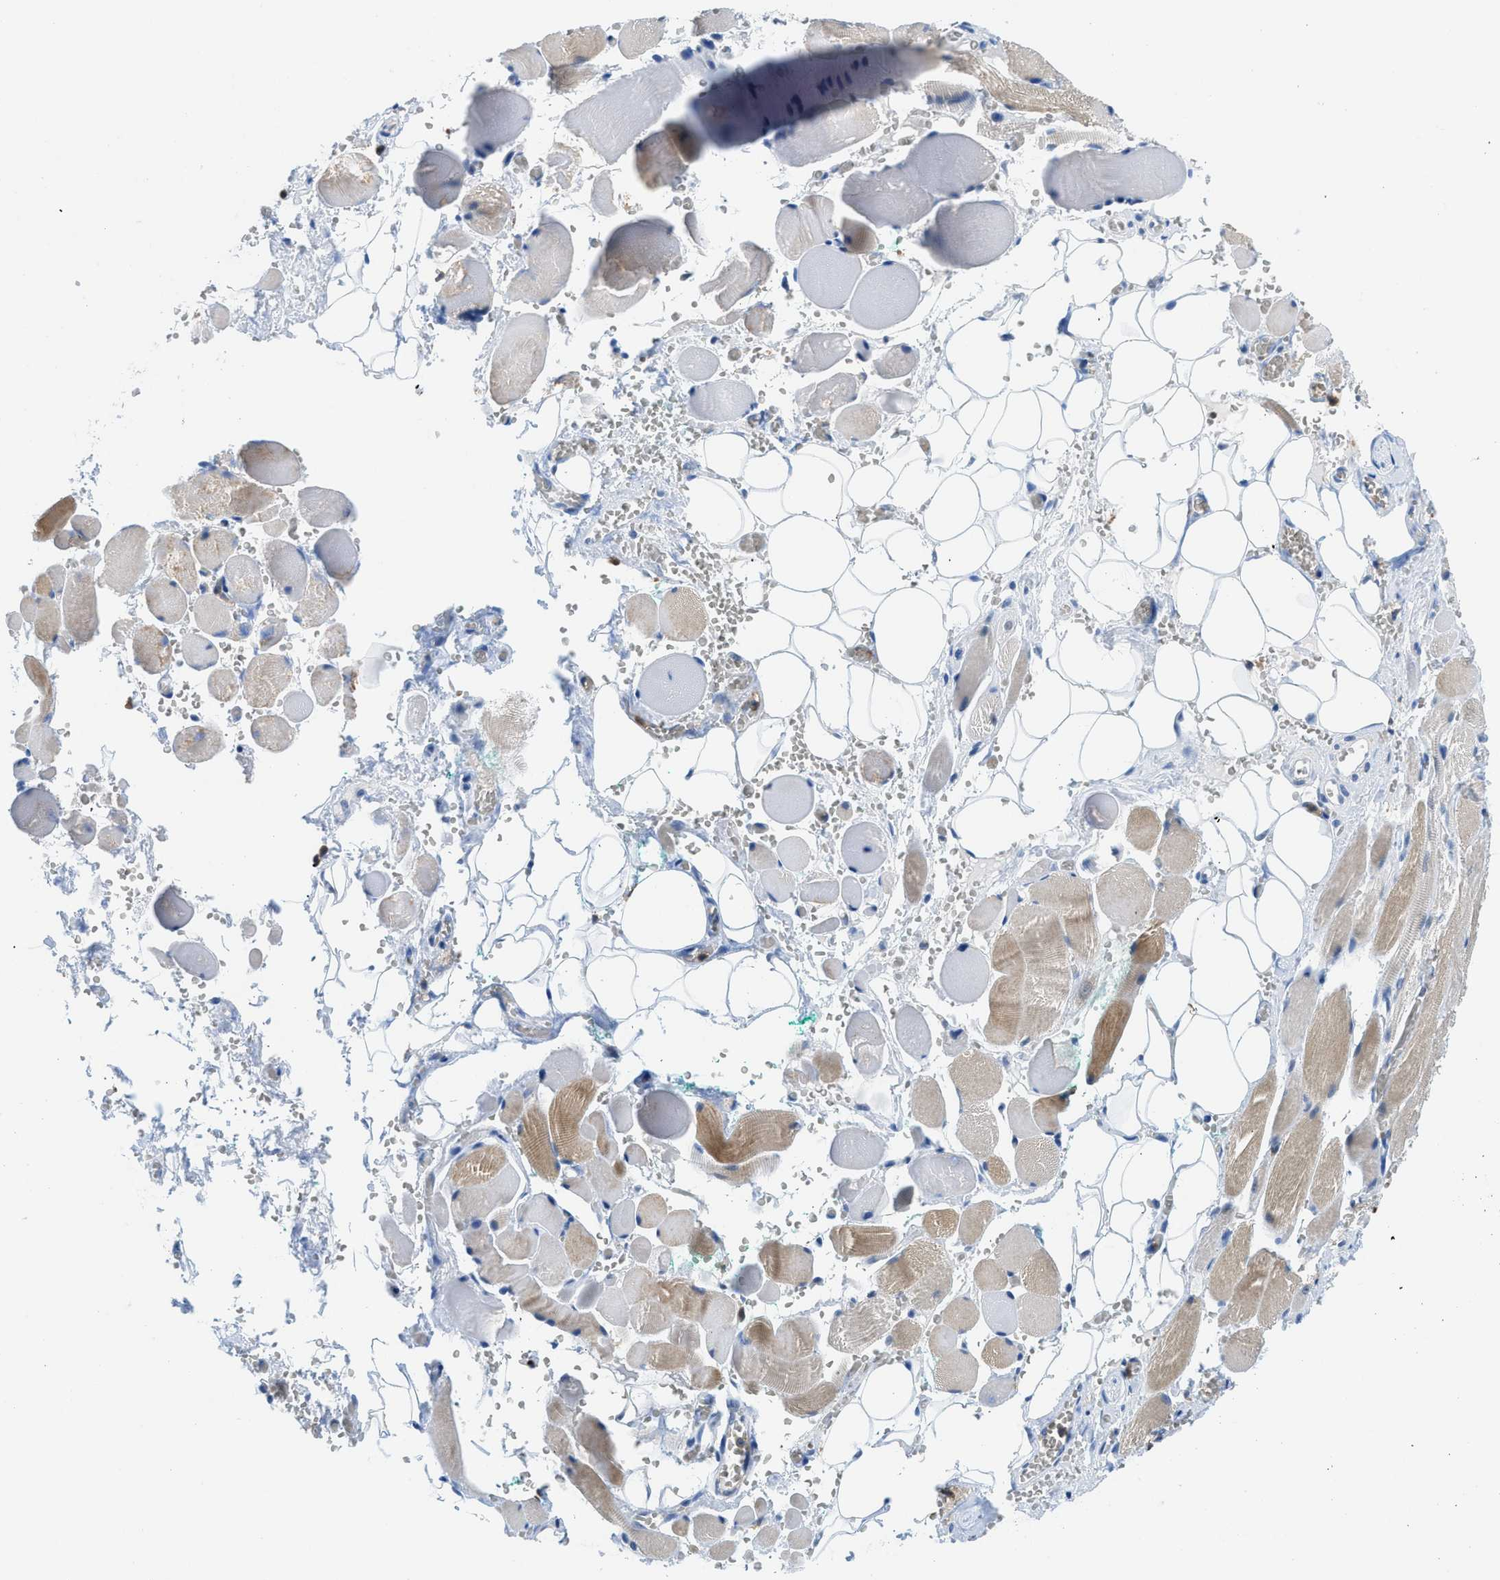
{"staining": {"intensity": "negative", "quantity": "none", "location": "none"}, "tissue": "adipose tissue", "cell_type": "Adipocytes", "image_type": "normal", "snomed": [{"axis": "morphology", "description": "Squamous cell carcinoma, NOS"}, {"axis": "topography", "description": "Oral tissue"}, {"axis": "topography", "description": "Head-Neck"}], "caption": "Adipose tissue stained for a protein using immunohistochemistry displays no staining adipocytes.", "gene": "FAM151A", "patient": {"sex": "female", "age": 50}}